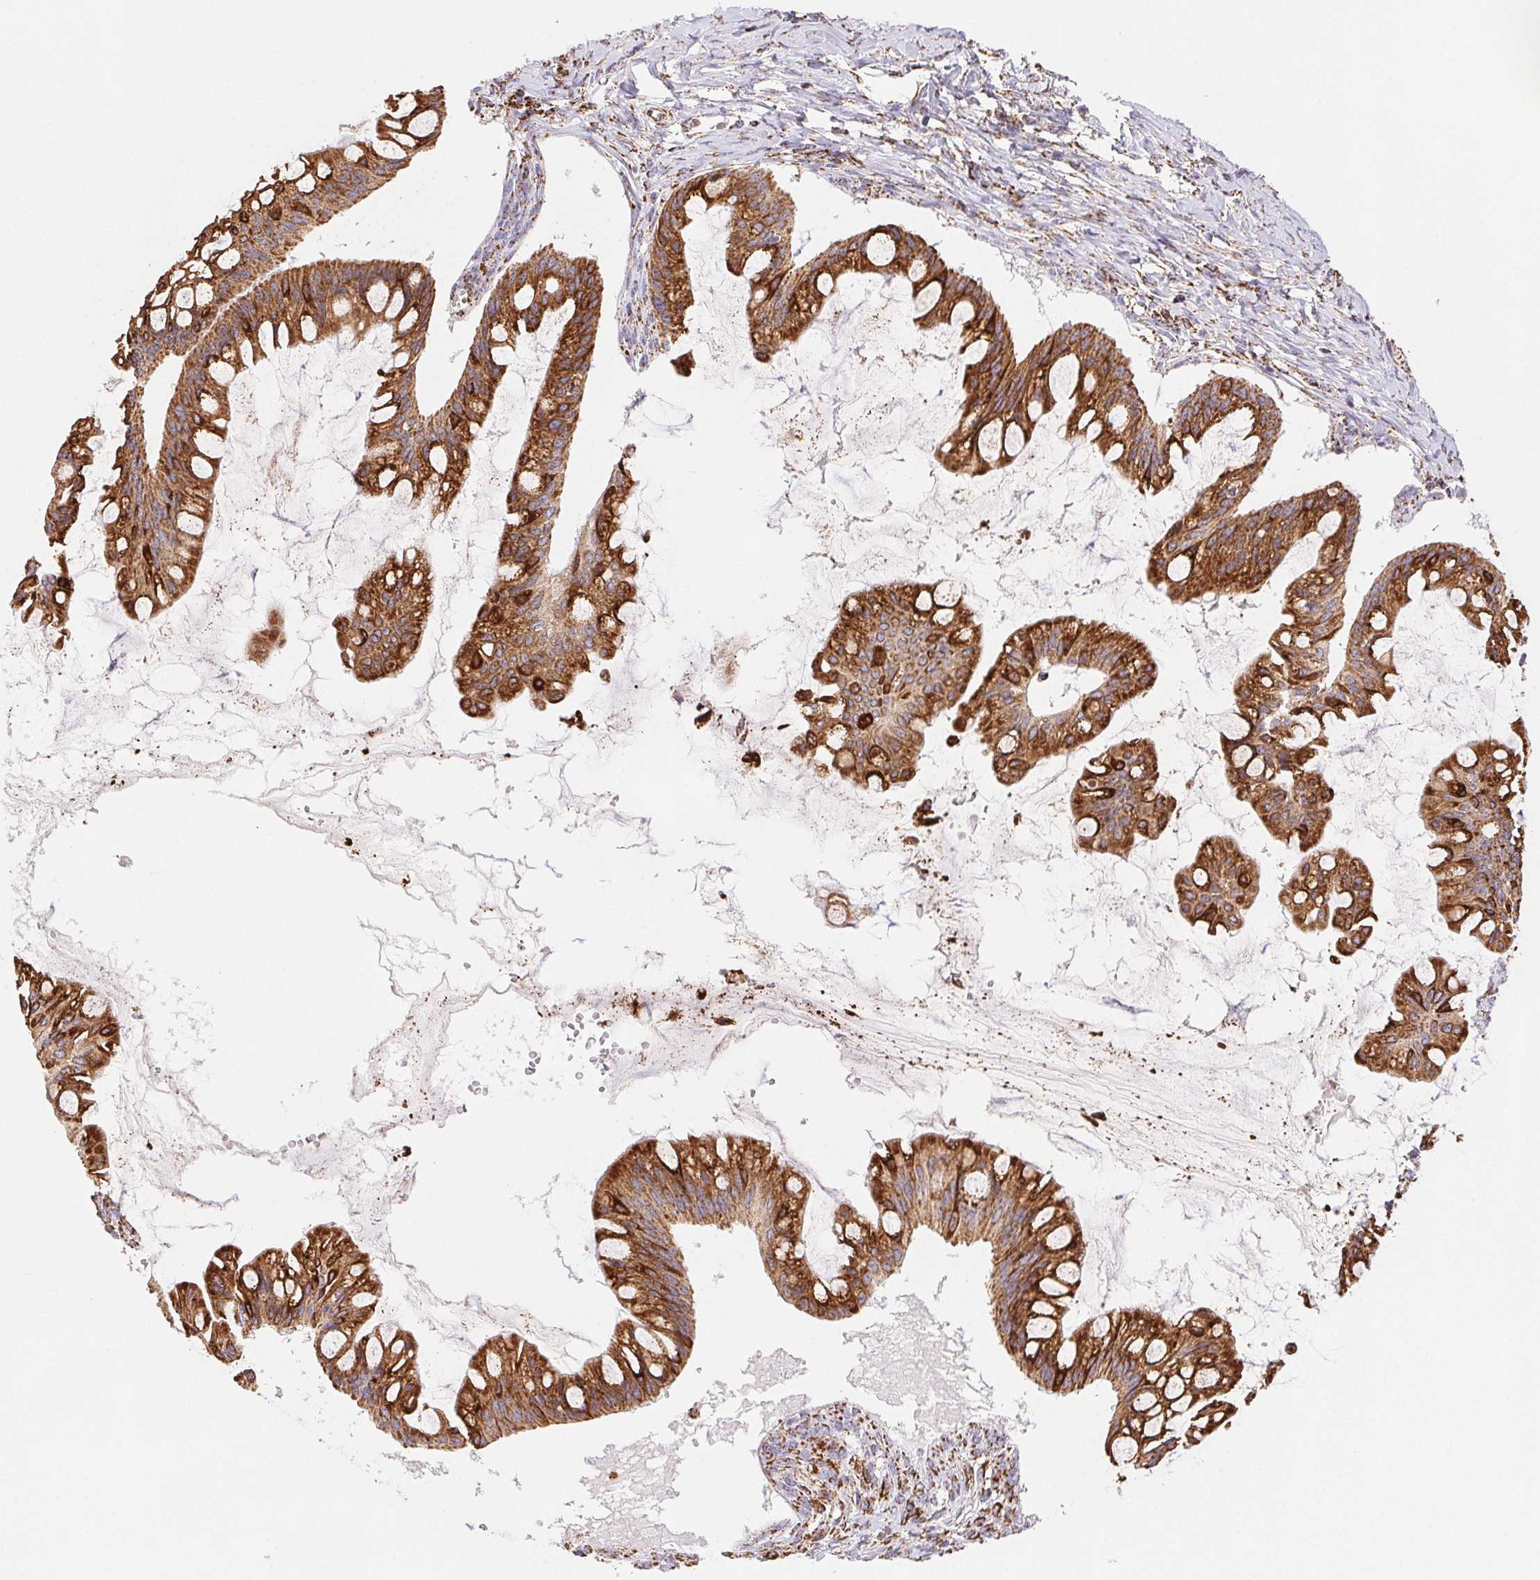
{"staining": {"intensity": "strong", "quantity": ">75%", "location": "cytoplasmic/membranous"}, "tissue": "ovarian cancer", "cell_type": "Tumor cells", "image_type": "cancer", "snomed": [{"axis": "morphology", "description": "Cystadenocarcinoma, mucinous, NOS"}, {"axis": "topography", "description": "Ovary"}], "caption": "Ovarian cancer (mucinous cystadenocarcinoma) stained with a brown dye shows strong cytoplasmic/membranous positive positivity in approximately >75% of tumor cells.", "gene": "NIPSNAP2", "patient": {"sex": "female", "age": 73}}